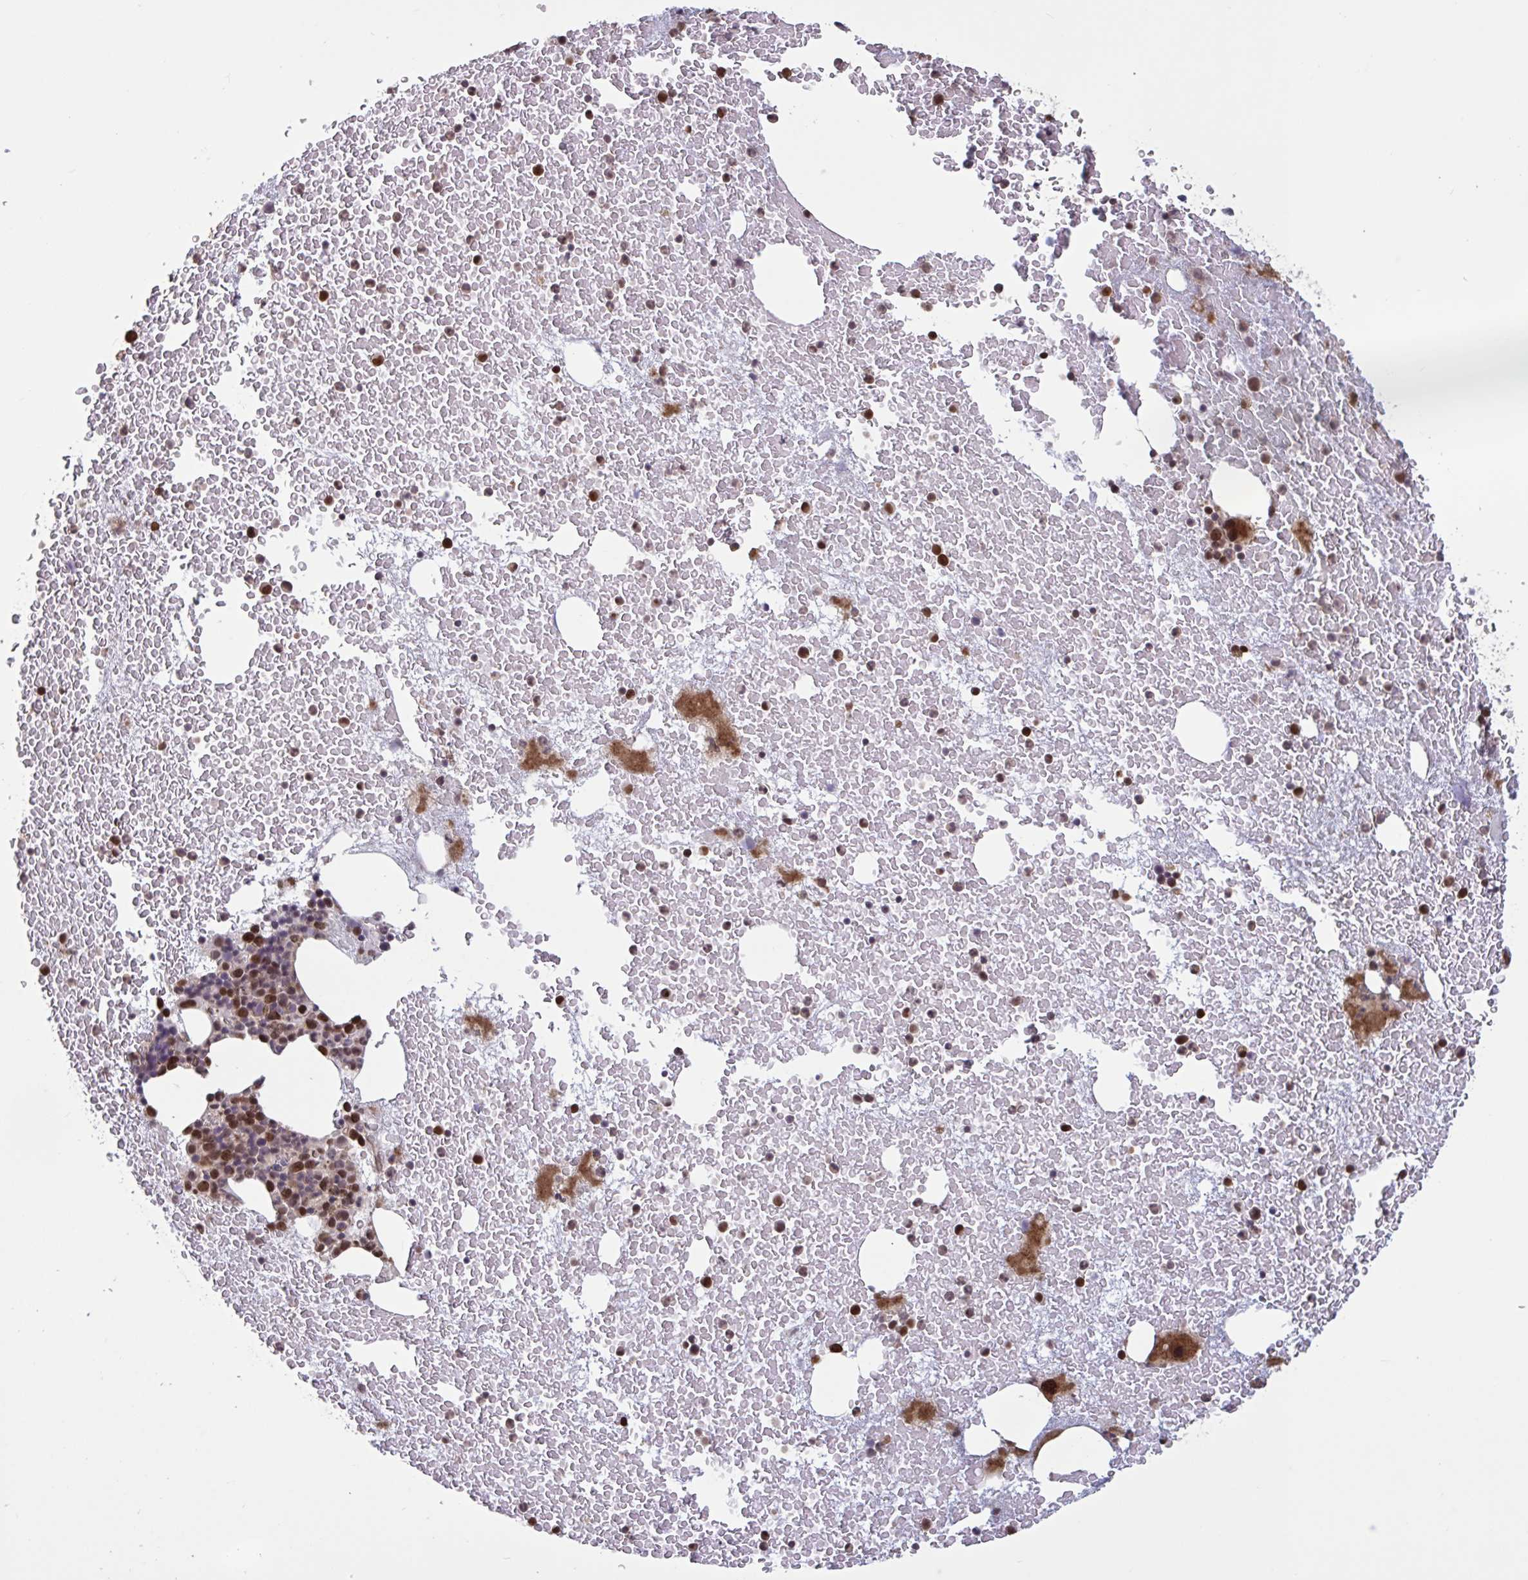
{"staining": {"intensity": "moderate", "quantity": "25%-75%", "location": "nuclear"}, "tissue": "bone marrow", "cell_type": "Hematopoietic cells", "image_type": "normal", "snomed": [{"axis": "morphology", "description": "Normal tissue, NOS"}, {"axis": "topography", "description": "Bone marrow"}], "caption": "DAB (3,3'-diaminobenzidine) immunohistochemical staining of unremarkable human bone marrow demonstrates moderate nuclear protein expression in approximately 25%-75% of hematopoietic cells.", "gene": "IPO5", "patient": {"sex": "female", "age": 73}}